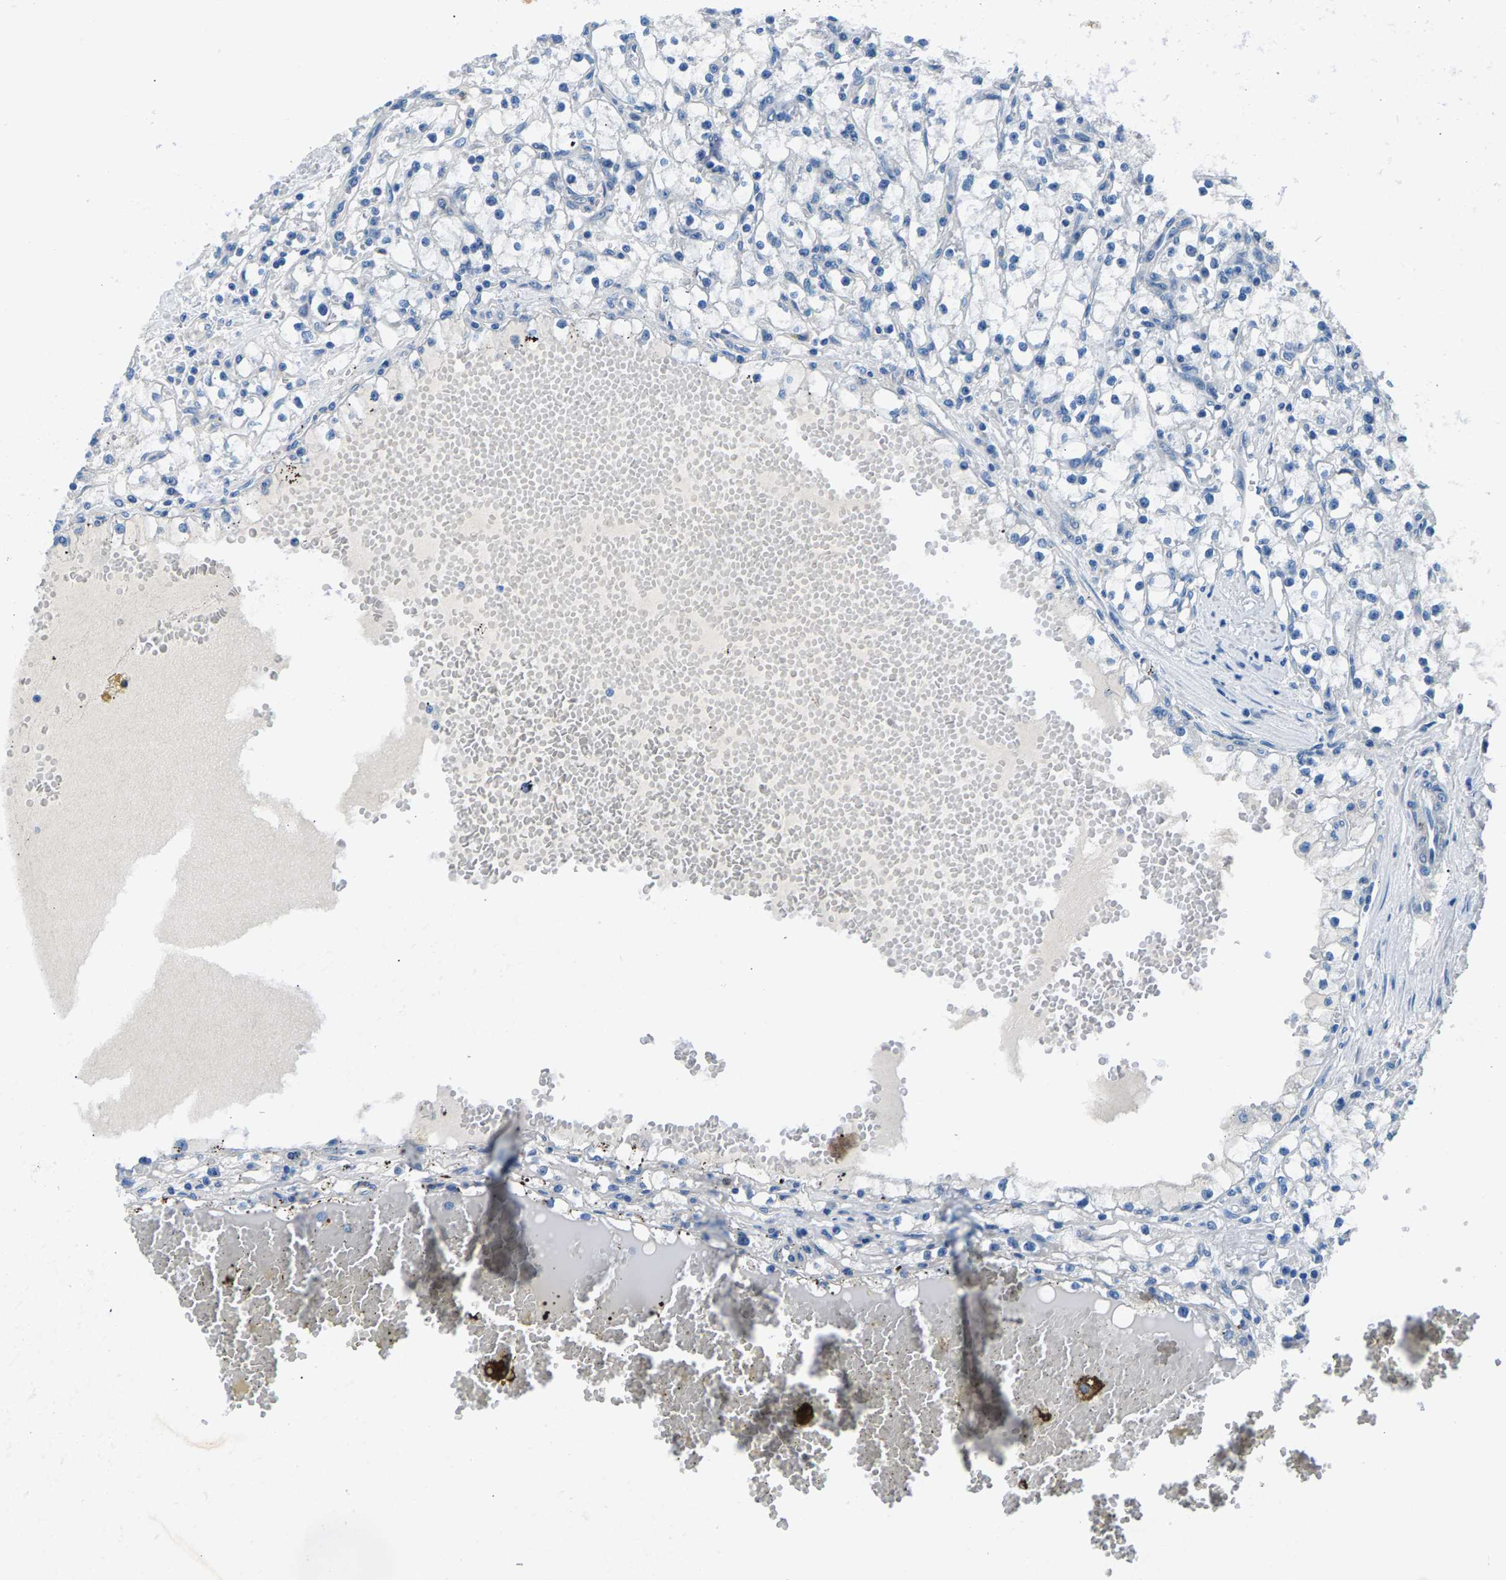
{"staining": {"intensity": "negative", "quantity": "none", "location": "none"}, "tissue": "renal cancer", "cell_type": "Tumor cells", "image_type": "cancer", "snomed": [{"axis": "morphology", "description": "Adenocarcinoma, NOS"}, {"axis": "topography", "description": "Kidney"}], "caption": "Immunohistochemistry histopathology image of human adenocarcinoma (renal) stained for a protein (brown), which reveals no staining in tumor cells.", "gene": "CDRT4", "patient": {"sex": "male", "age": 56}}